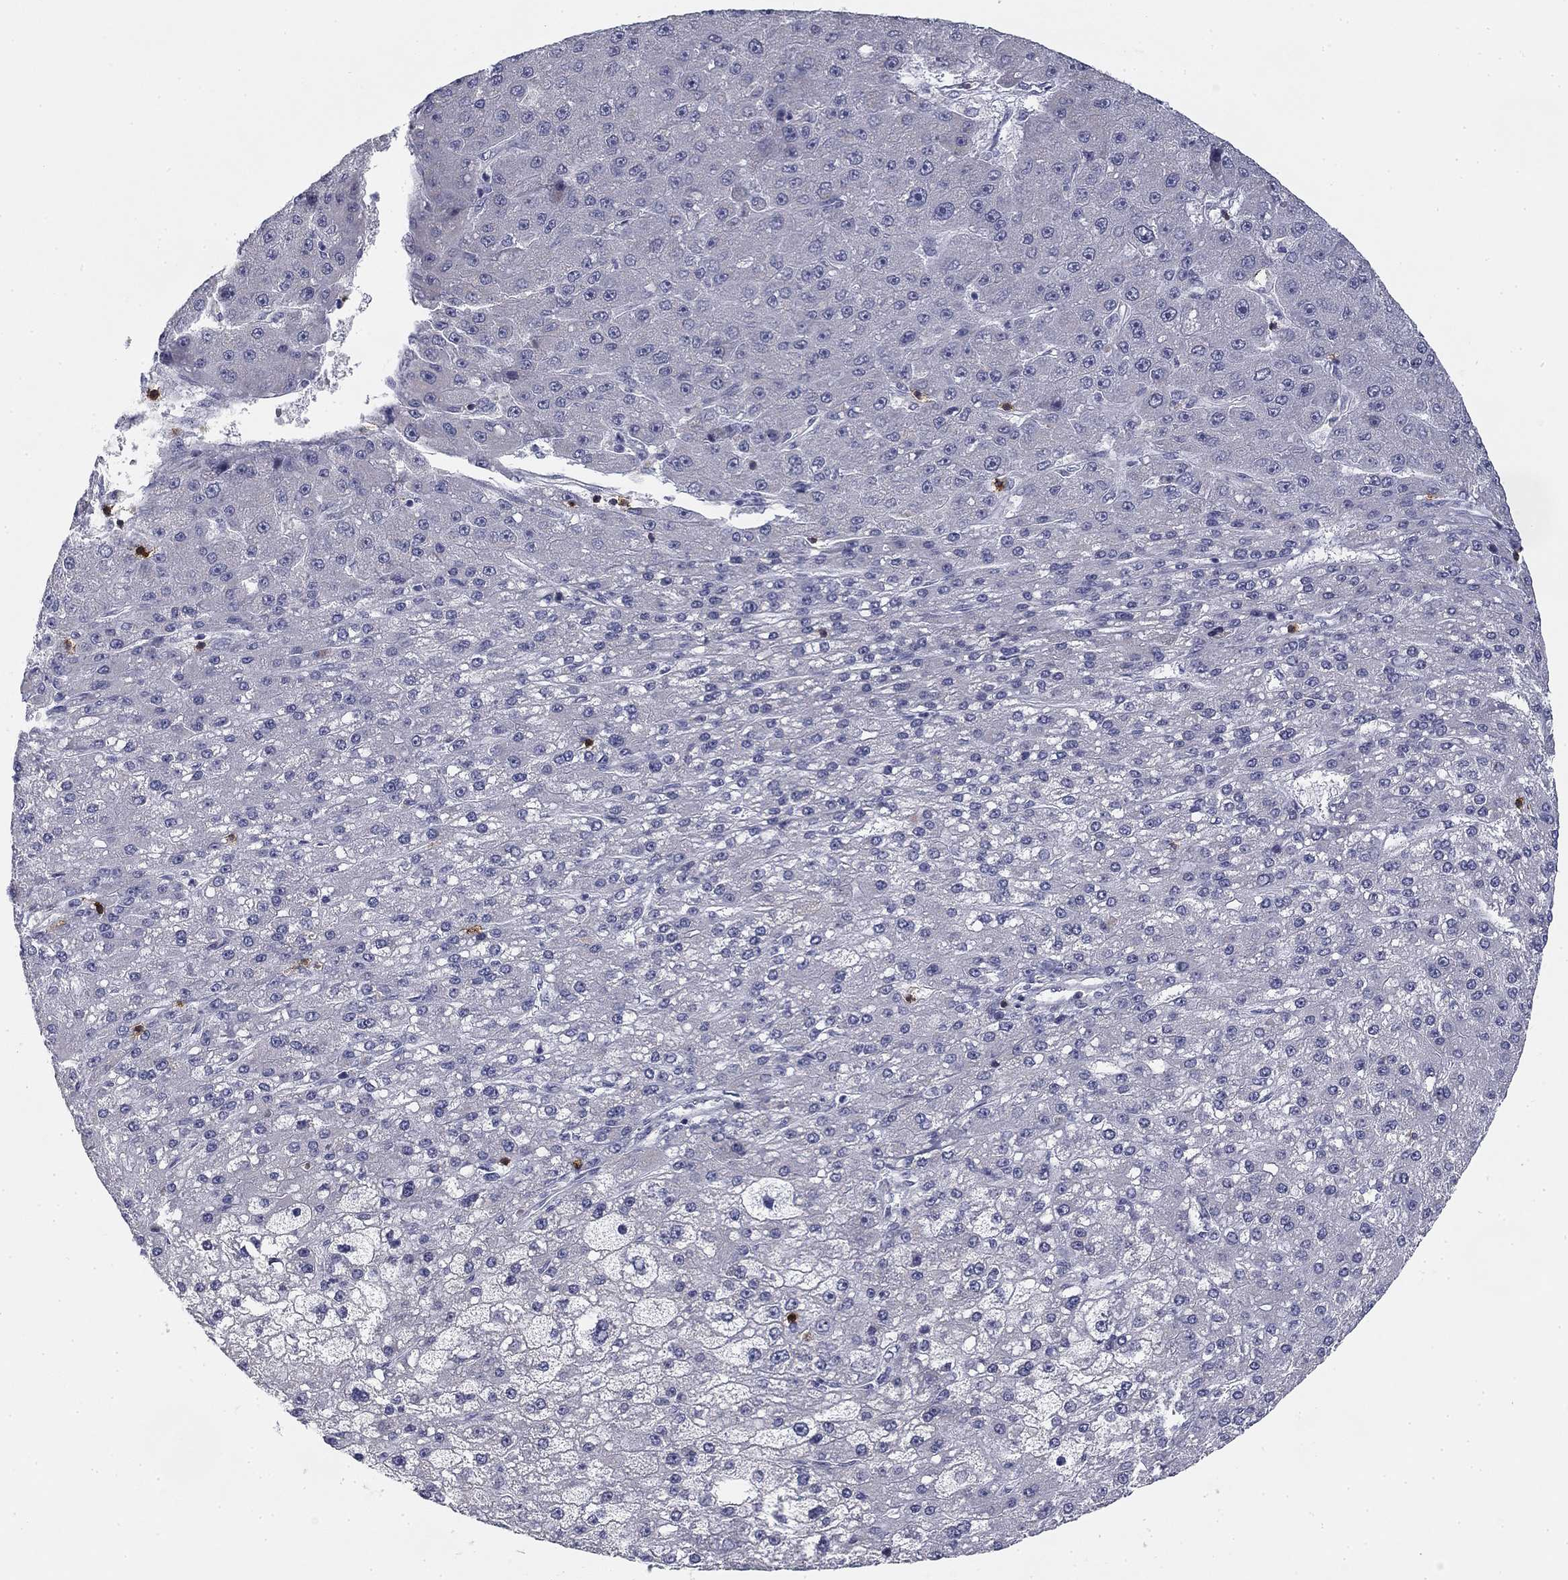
{"staining": {"intensity": "negative", "quantity": "none", "location": "none"}, "tissue": "liver cancer", "cell_type": "Tumor cells", "image_type": "cancer", "snomed": [{"axis": "morphology", "description": "Carcinoma, Hepatocellular, NOS"}, {"axis": "topography", "description": "Liver"}], "caption": "Immunohistochemistry (IHC) micrograph of neoplastic tissue: human liver cancer (hepatocellular carcinoma) stained with DAB (3,3'-diaminobenzidine) displays no significant protein expression in tumor cells.", "gene": "TRAT1", "patient": {"sex": "male", "age": 67}}